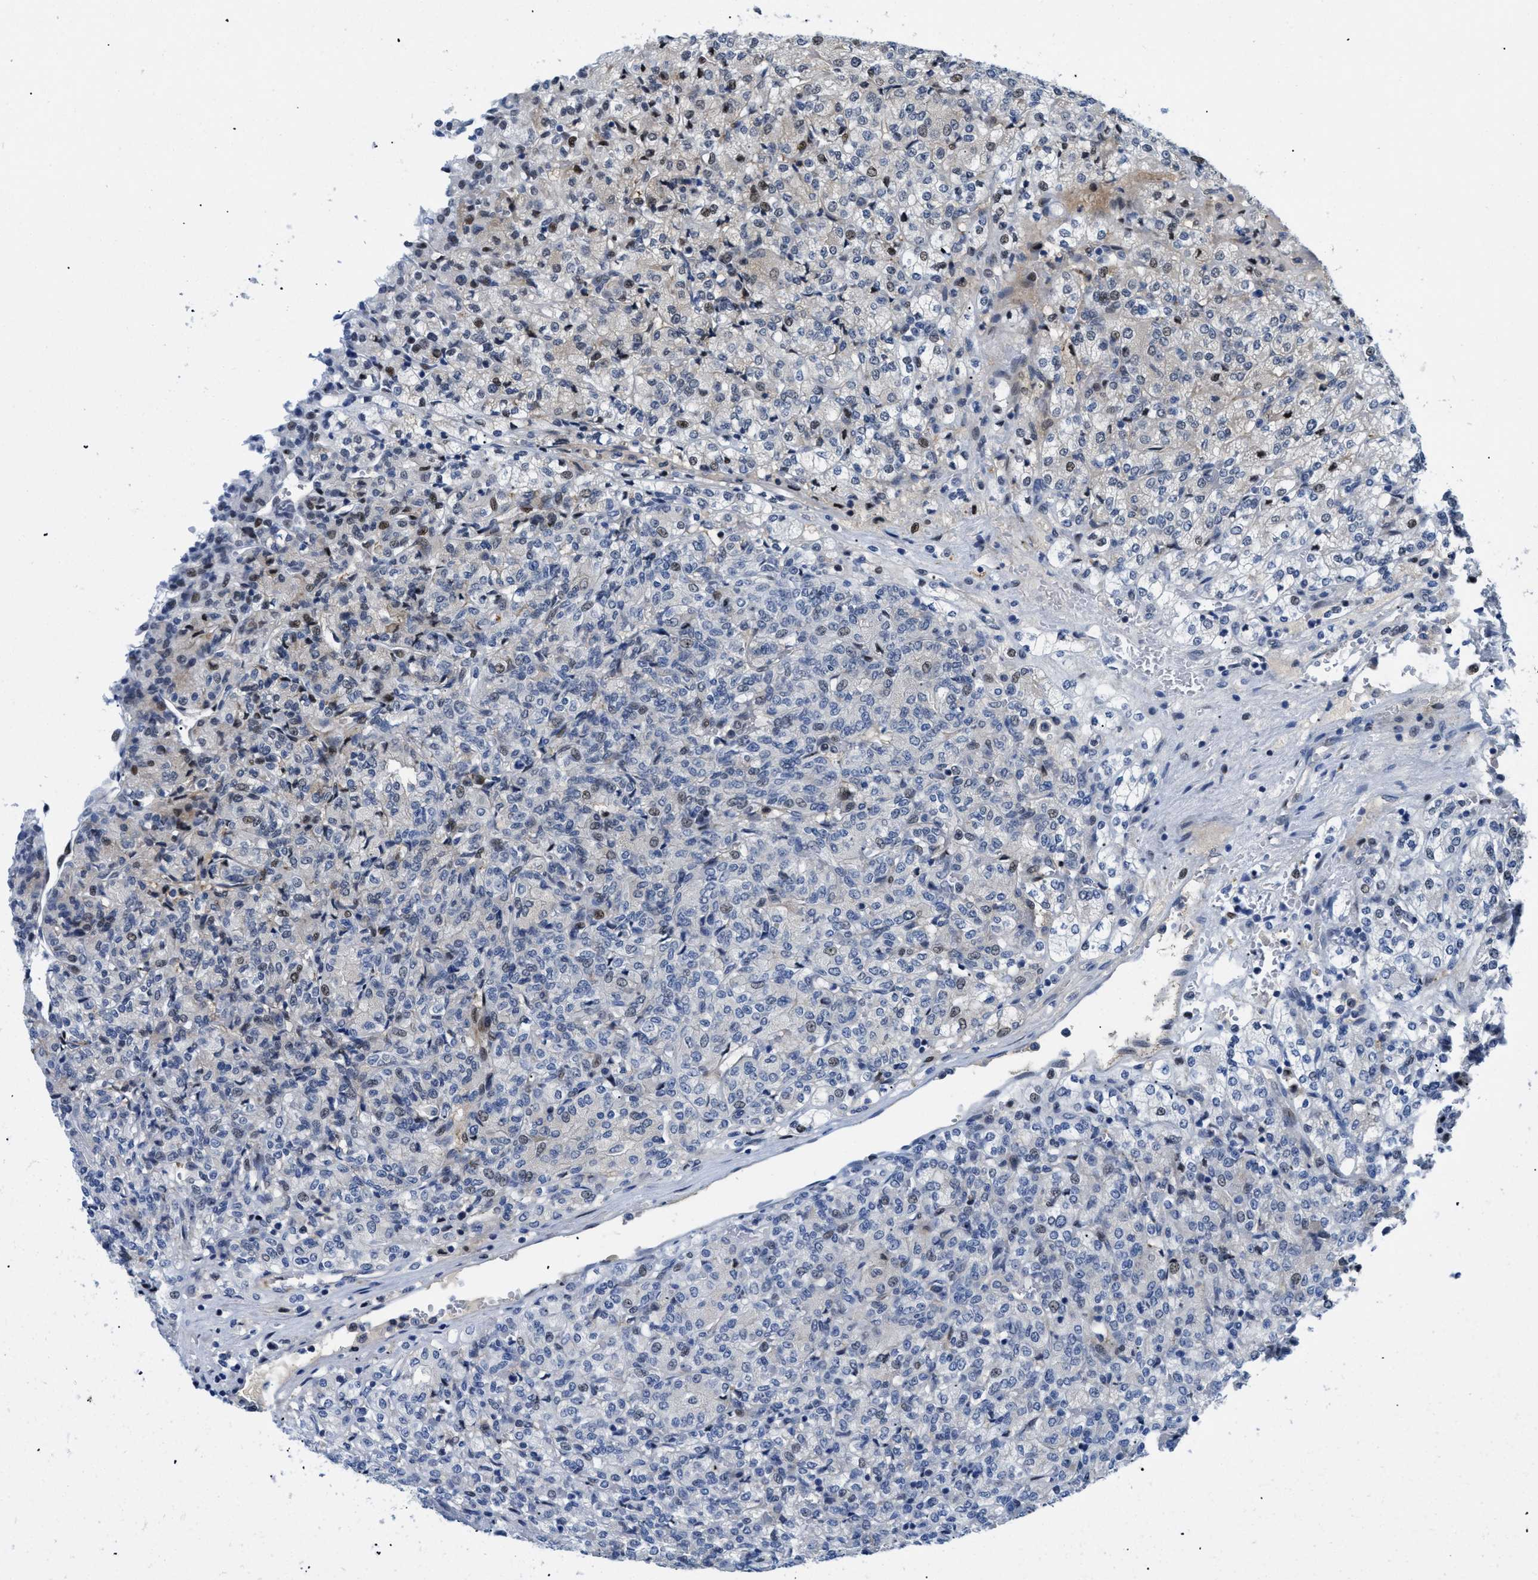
{"staining": {"intensity": "moderate", "quantity": "<25%", "location": "nuclear"}, "tissue": "renal cancer", "cell_type": "Tumor cells", "image_type": "cancer", "snomed": [{"axis": "morphology", "description": "Adenocarcinoma, NOS"}, {"axis": "topography", "description": "Kidney"}], "caption": "A photomicrograph of adenocarcinoma (renal) stained for a protein displays moderate nuclear brown staining in tumor cells.", "gene": "SLC29A2", "patient": {"sex": "male", "age": 77}}